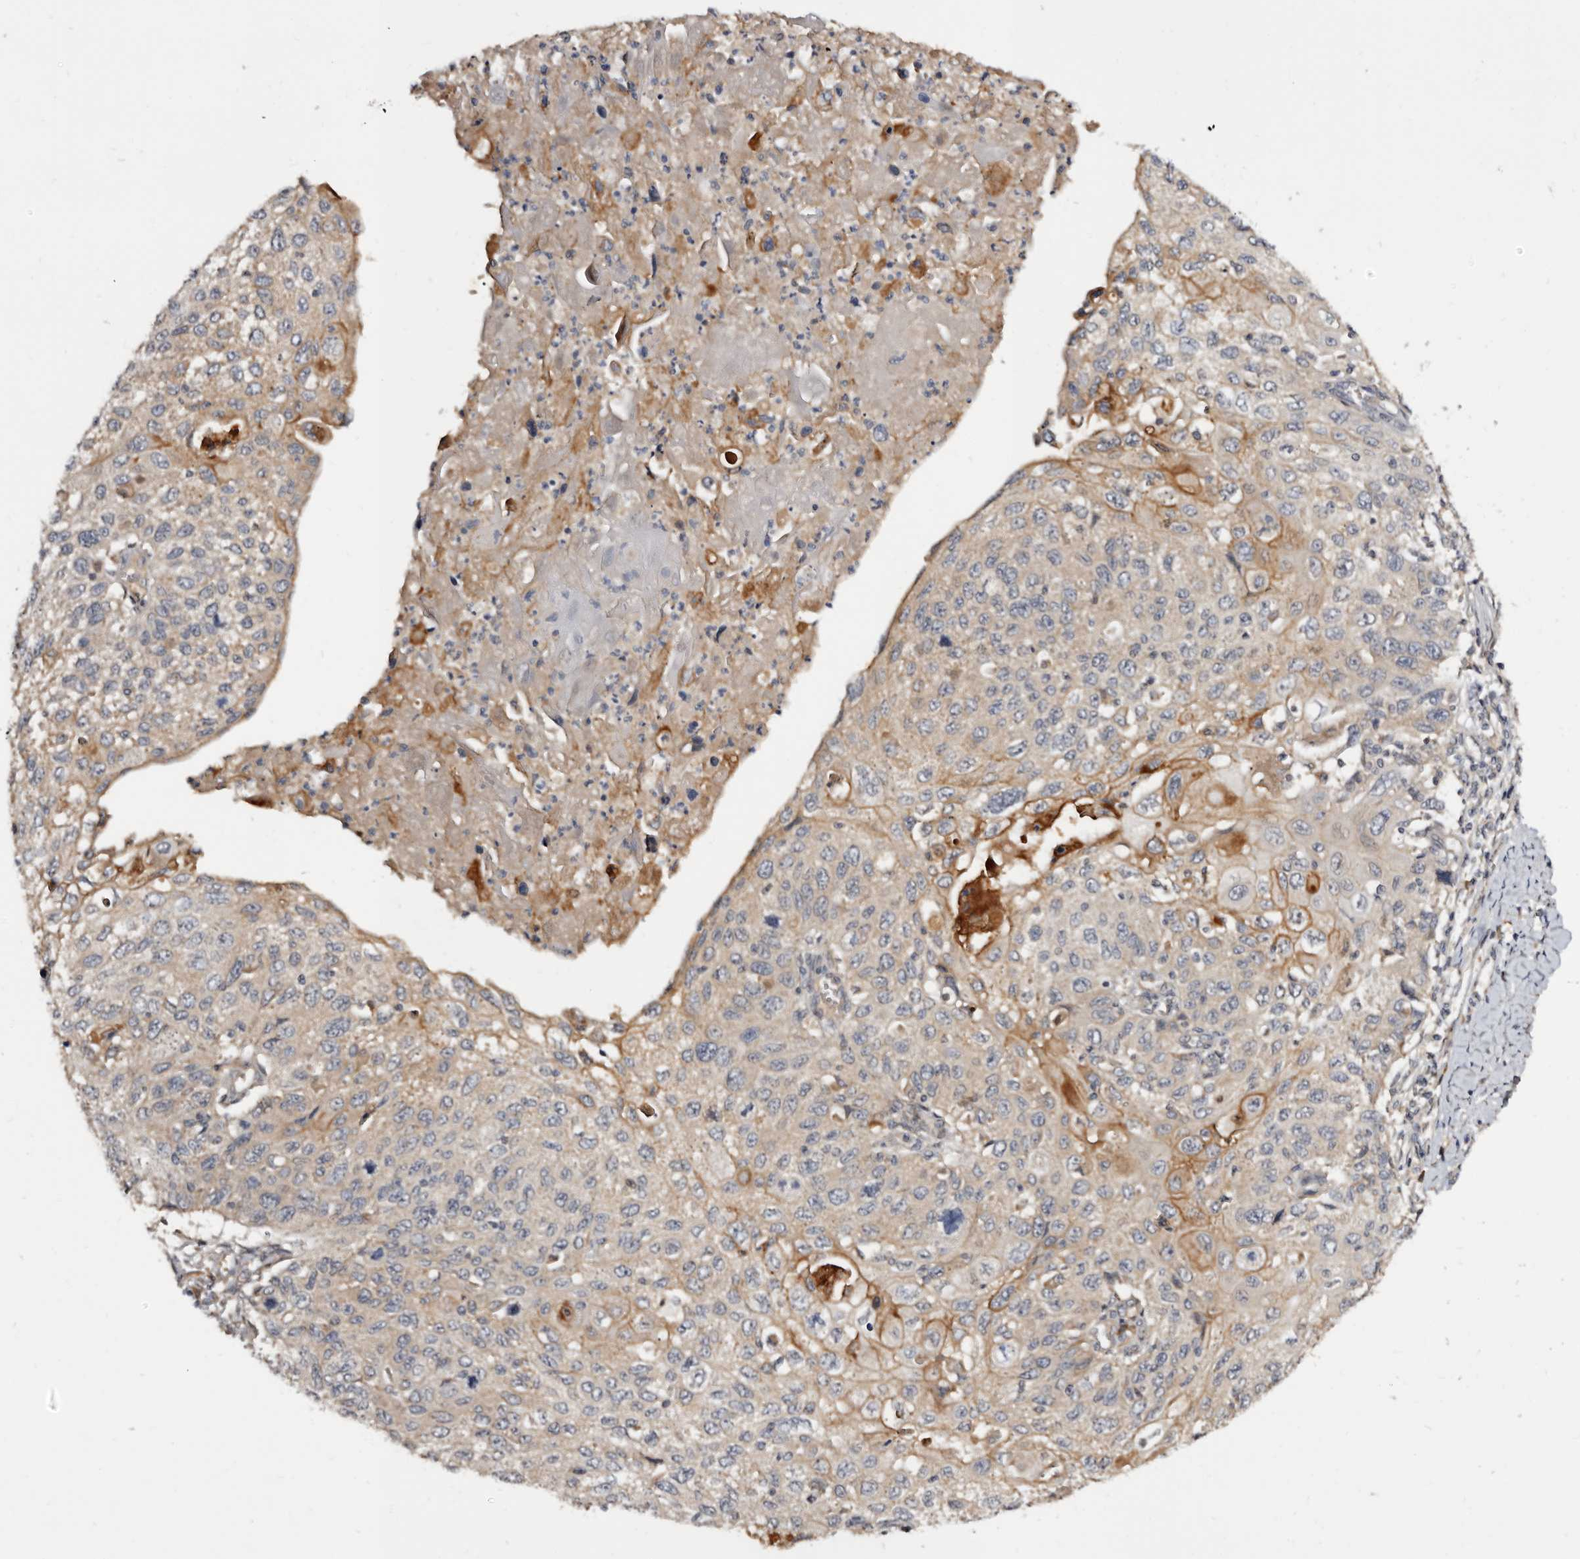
{"staining": {"intensity": "moderate", "quantity": "<25%", "location": "cytoplasmic/membranous"}, "tissue": "cervical cancer", "cell_type": "Tumor cells", "image_type": "cancer", "snomed": [{"axis": "morphology", "description": "Squamous cell carcinoma, NOS"}, {"axis": "topography", "description": "Cervix"}], "caption": "Cervical cancer (squamous cell carcinoma) stained with a protein marker displays moderate staining in tumor cells.", "gene": "INAVA", "patient": {"sex": "female", "age": 70}}